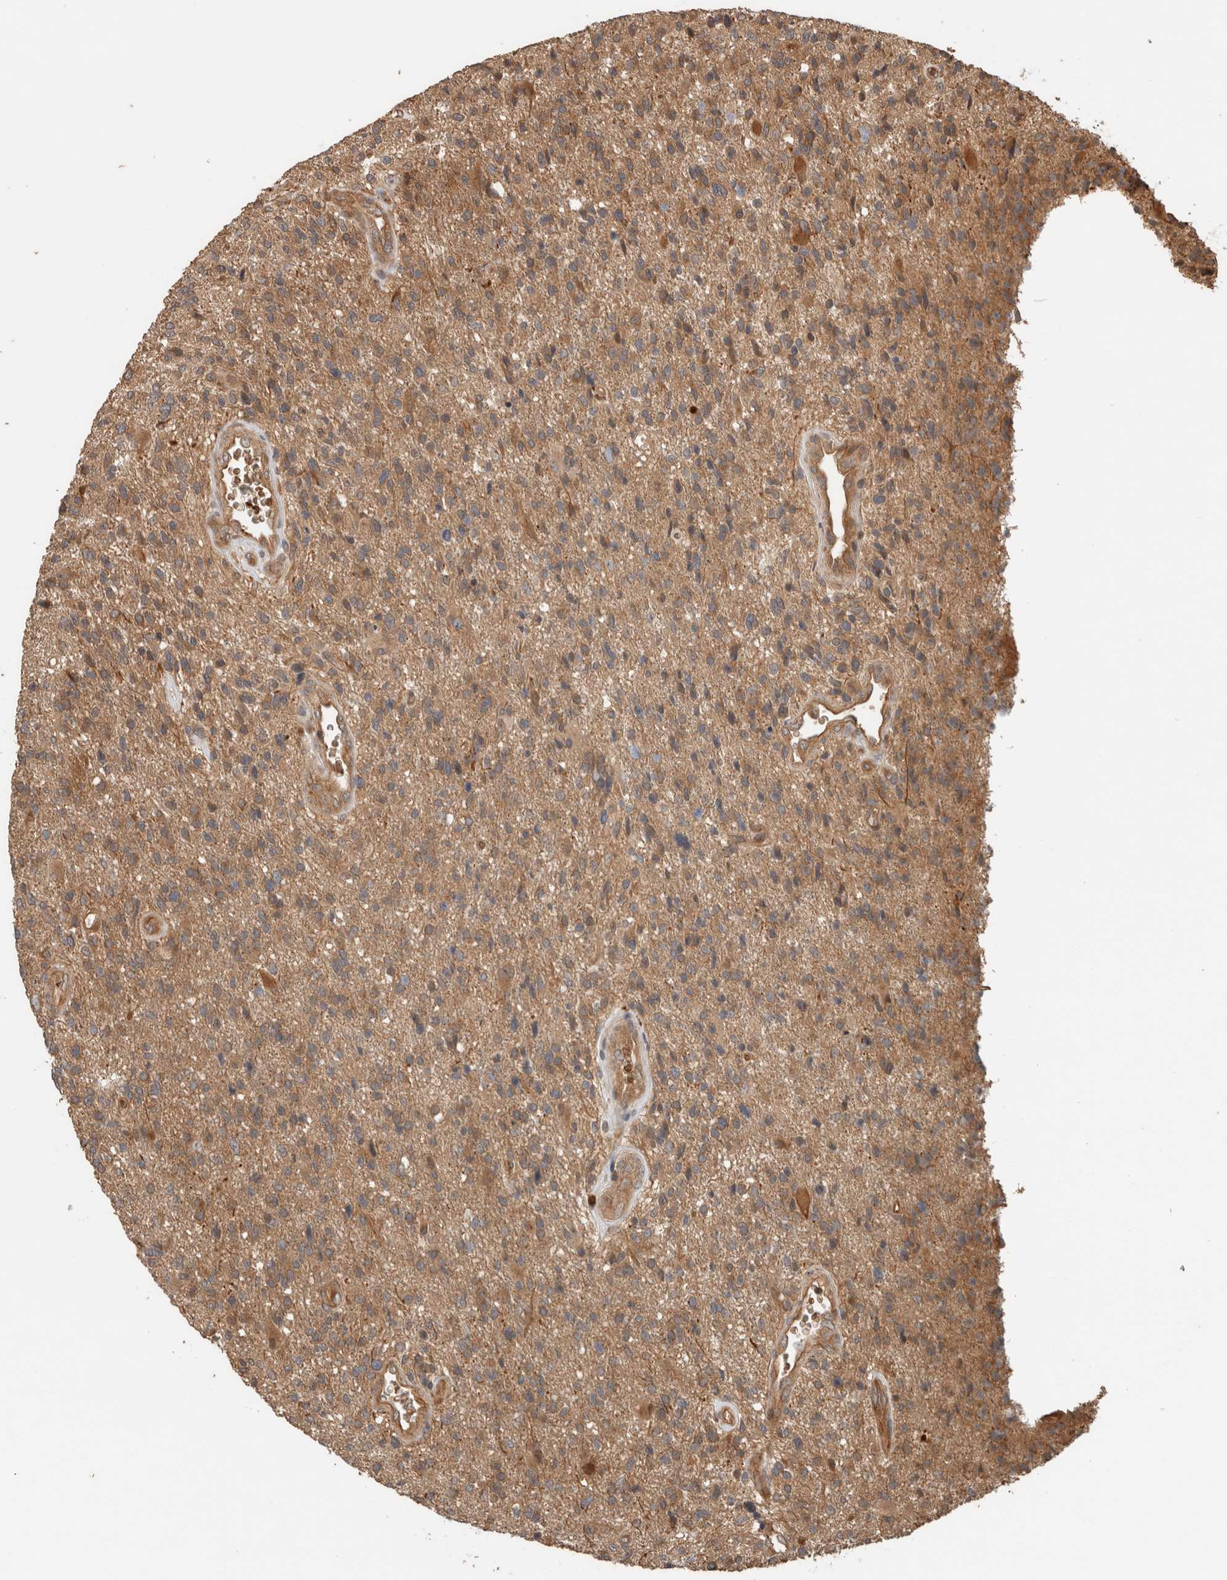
{"staining": {"intensity": "moderate", "quantity": ">75%", "location": "cytoplasmic/membranous"}, "tissue": "glioma", "cell_type": "Tumor cells", "image_type": "cancer", "snomed": [{"axis": "morphology", "description": "Glioma, malignant, High grade"}, {"axis": "topography", "description": "Brain"}], "caption": "This is a histology image of immunohistochemistry (IHC) staining of glioma, which shows moderate staining in the cytoplasmic/membranous of tumor cells.", "gene": "OTUD6B", "patient": {"sex": "male", "age": 72}}